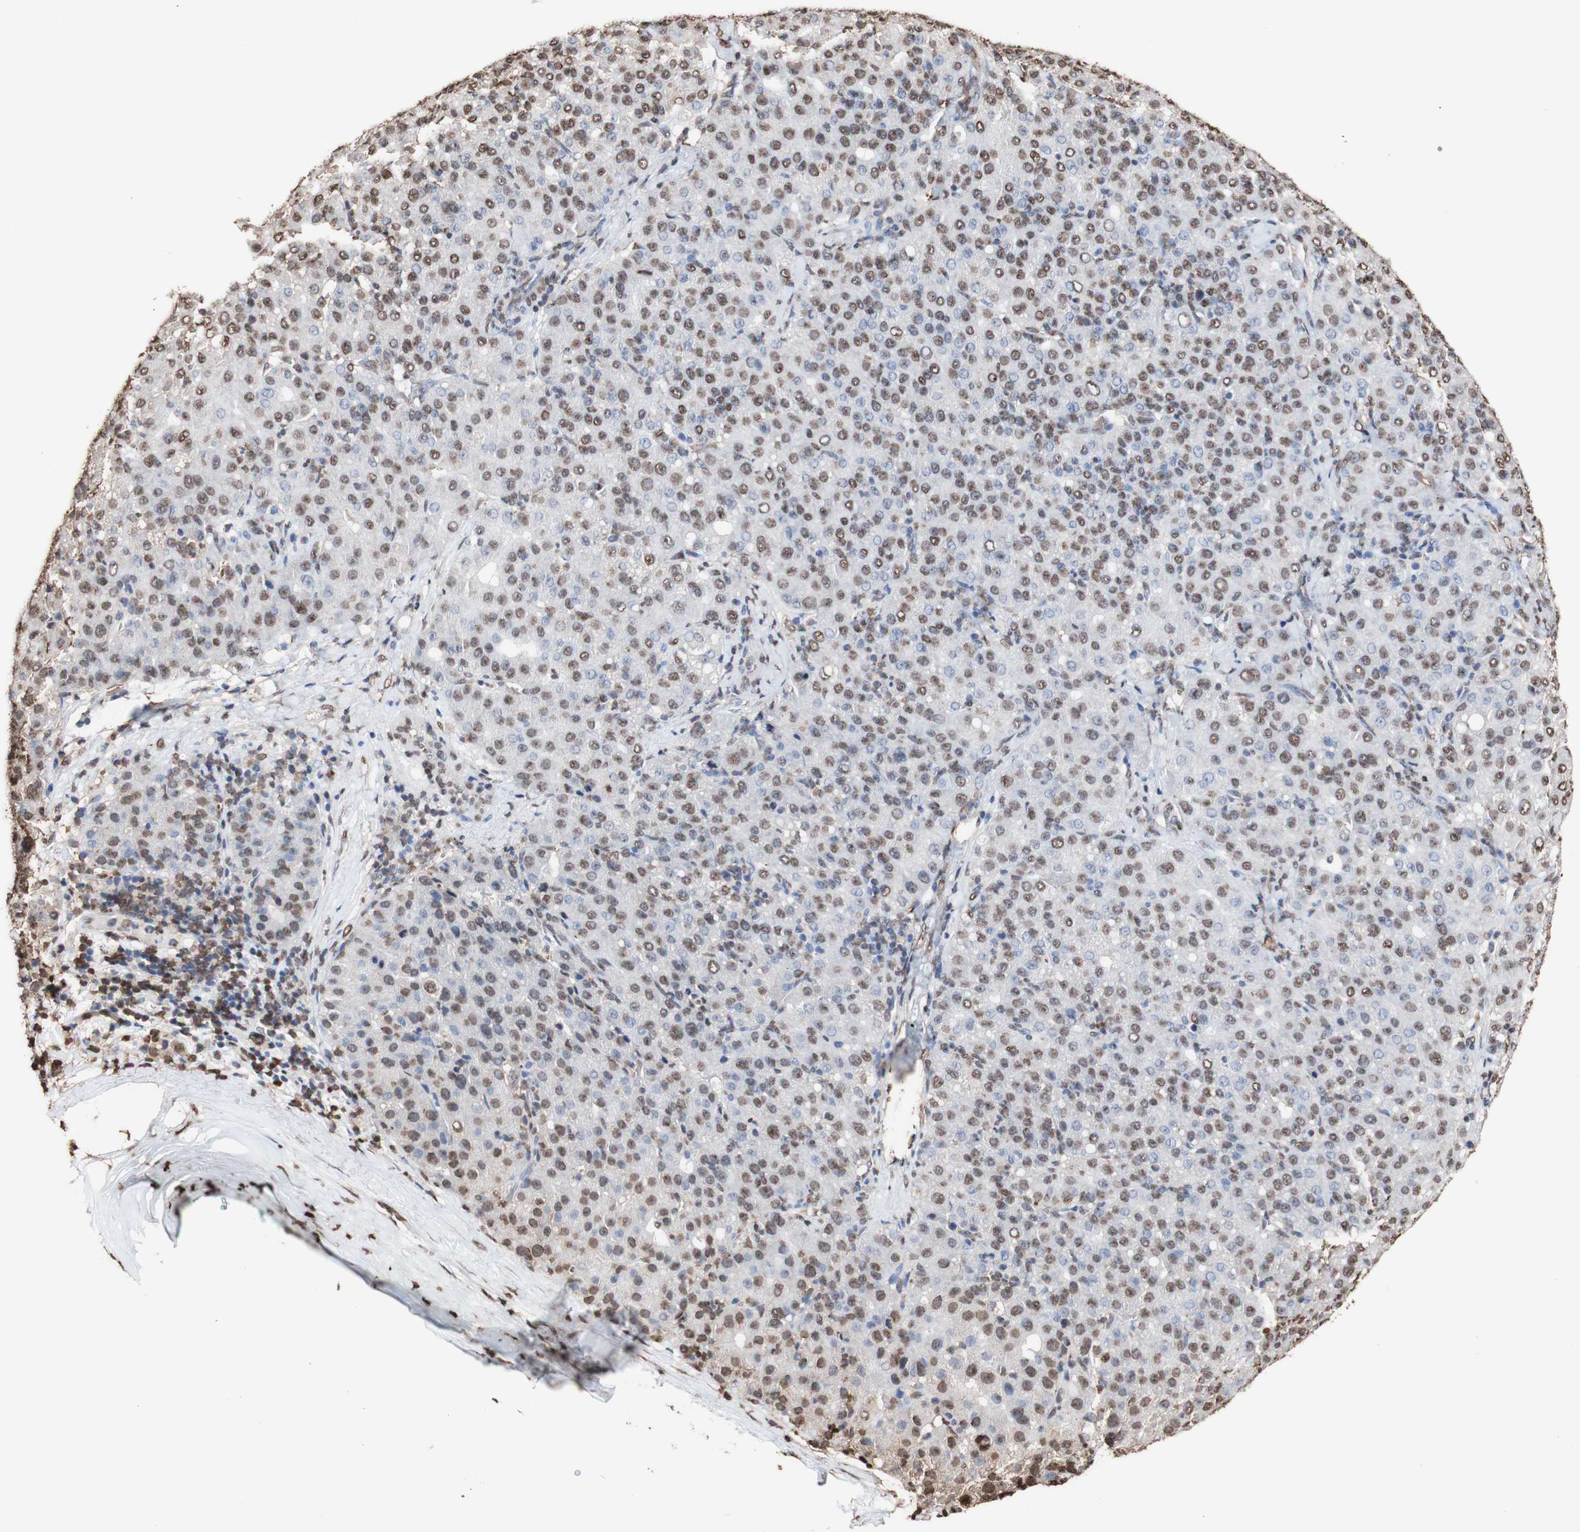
{"staining": {"intensity": "moderate", "quantity": "25%-75%", "location": "cytoplasmic/membranous,nuclear"}, "tissue": "liver cancer", "cell_type": "Tumor cells", "image_type": "cancer", "snomed": [{"axis": "morphology", "description": "Carcinoma, Hepatocellular, NOS"}, {"axis": "topography", "description": "Liver"}], "caption": "Hepatocellular carcinoma (liver) stained with a brown dye reveals moderate cytoplasmic/membranous and nuclear positive staining in about 25%-75% of tumor cells.", "gene": "PIDD1", "patient": {"sex": "male", "age": 65}}